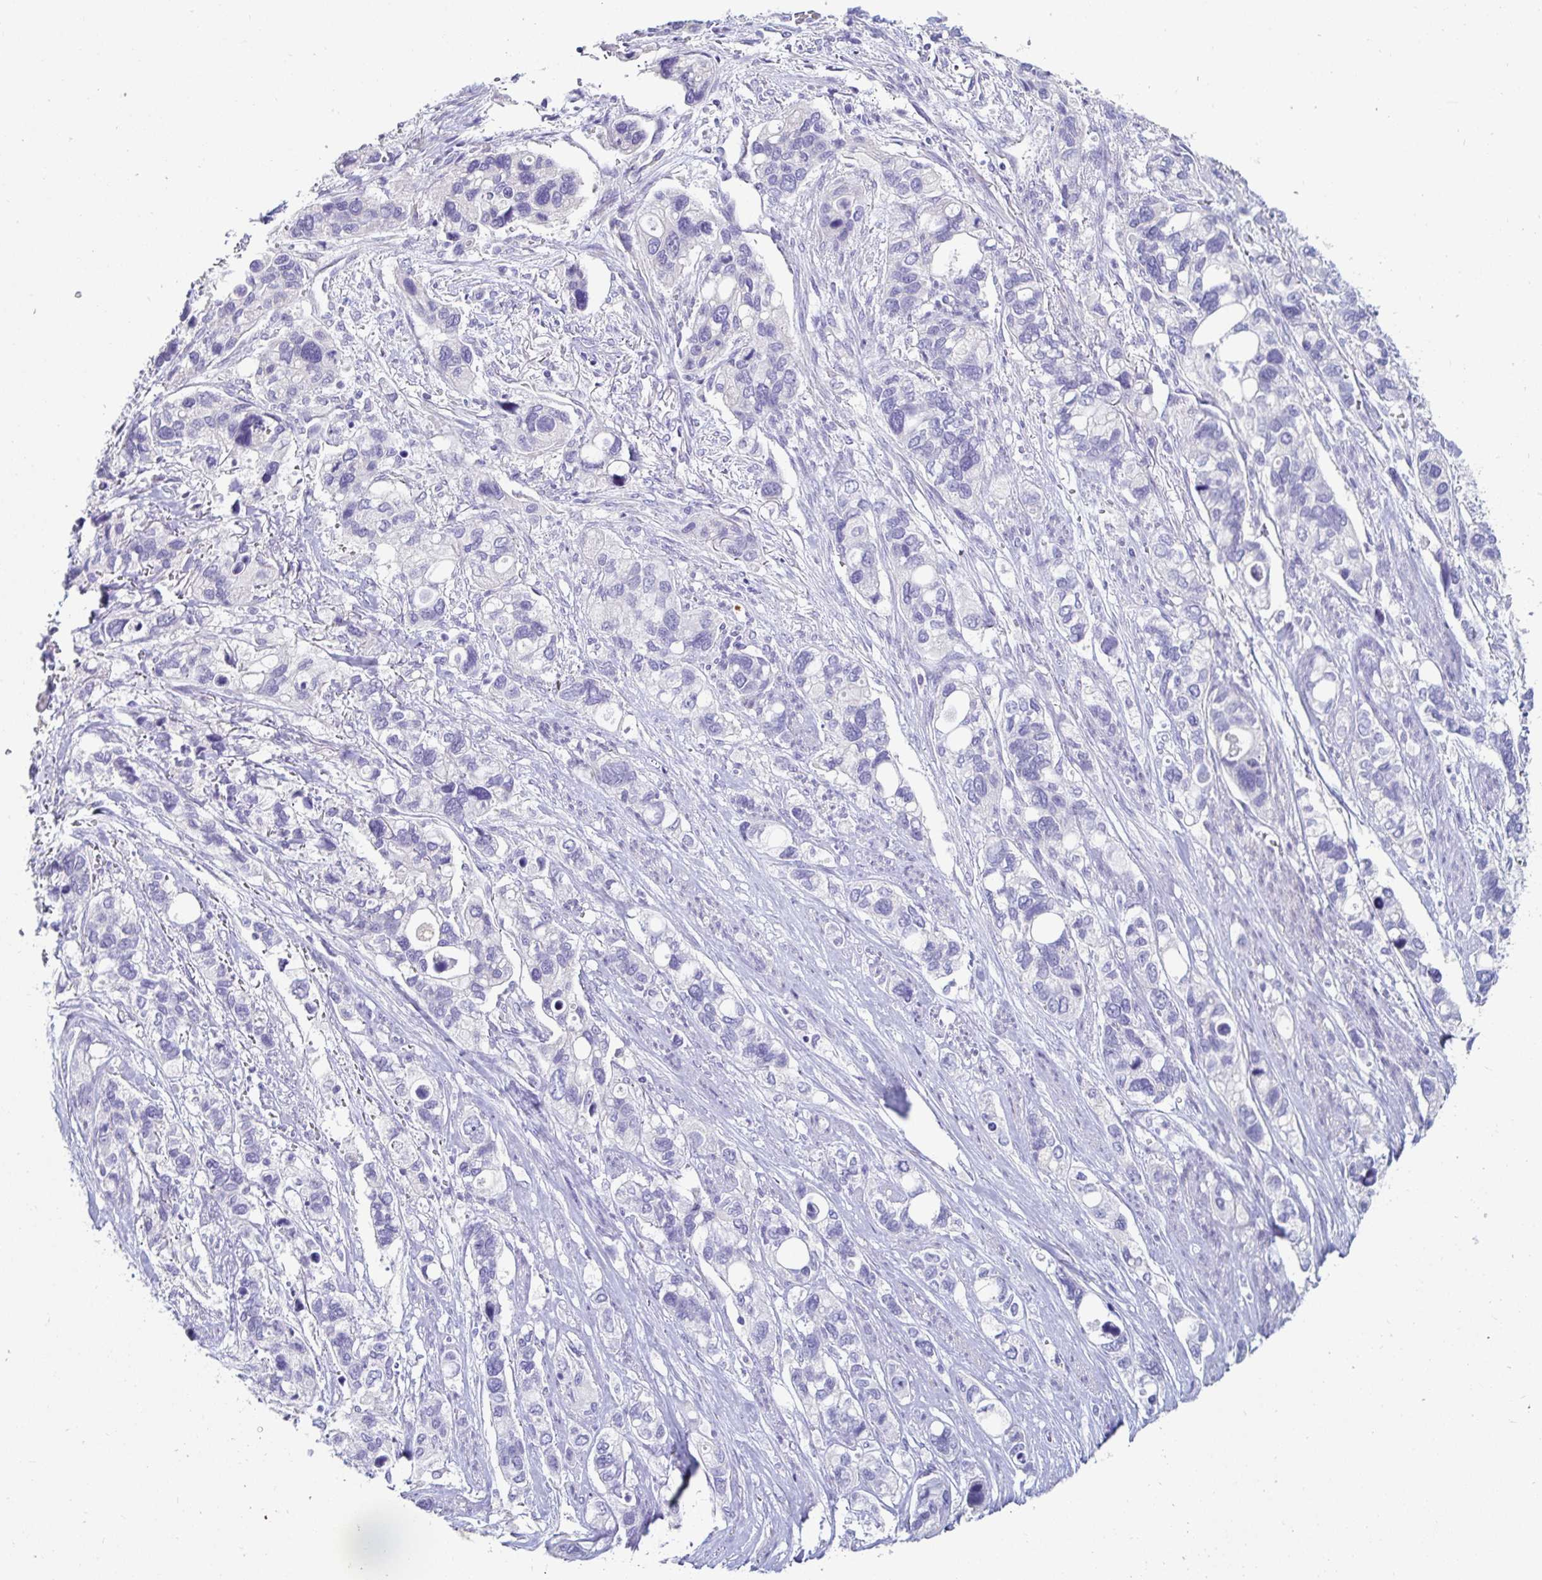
{"staining": {"intensity": "negative", "quantity": "none", "location": "none"}, "tissue": "stomach cancer", "cell_type": "Tumor cells", "image_type": "cancer", "snomed": [{"axis": "morphology", "description": "Adenocarcinoma, NOS"}, {"axis": "topography", "description": "Stomach, upper"}], "caption": "Immunohistochemical staining of stomach cancer displays no significant positivity in tumor cells.", "gene": "C4orf17", "patient": {"sex": "female", "age": 81}}